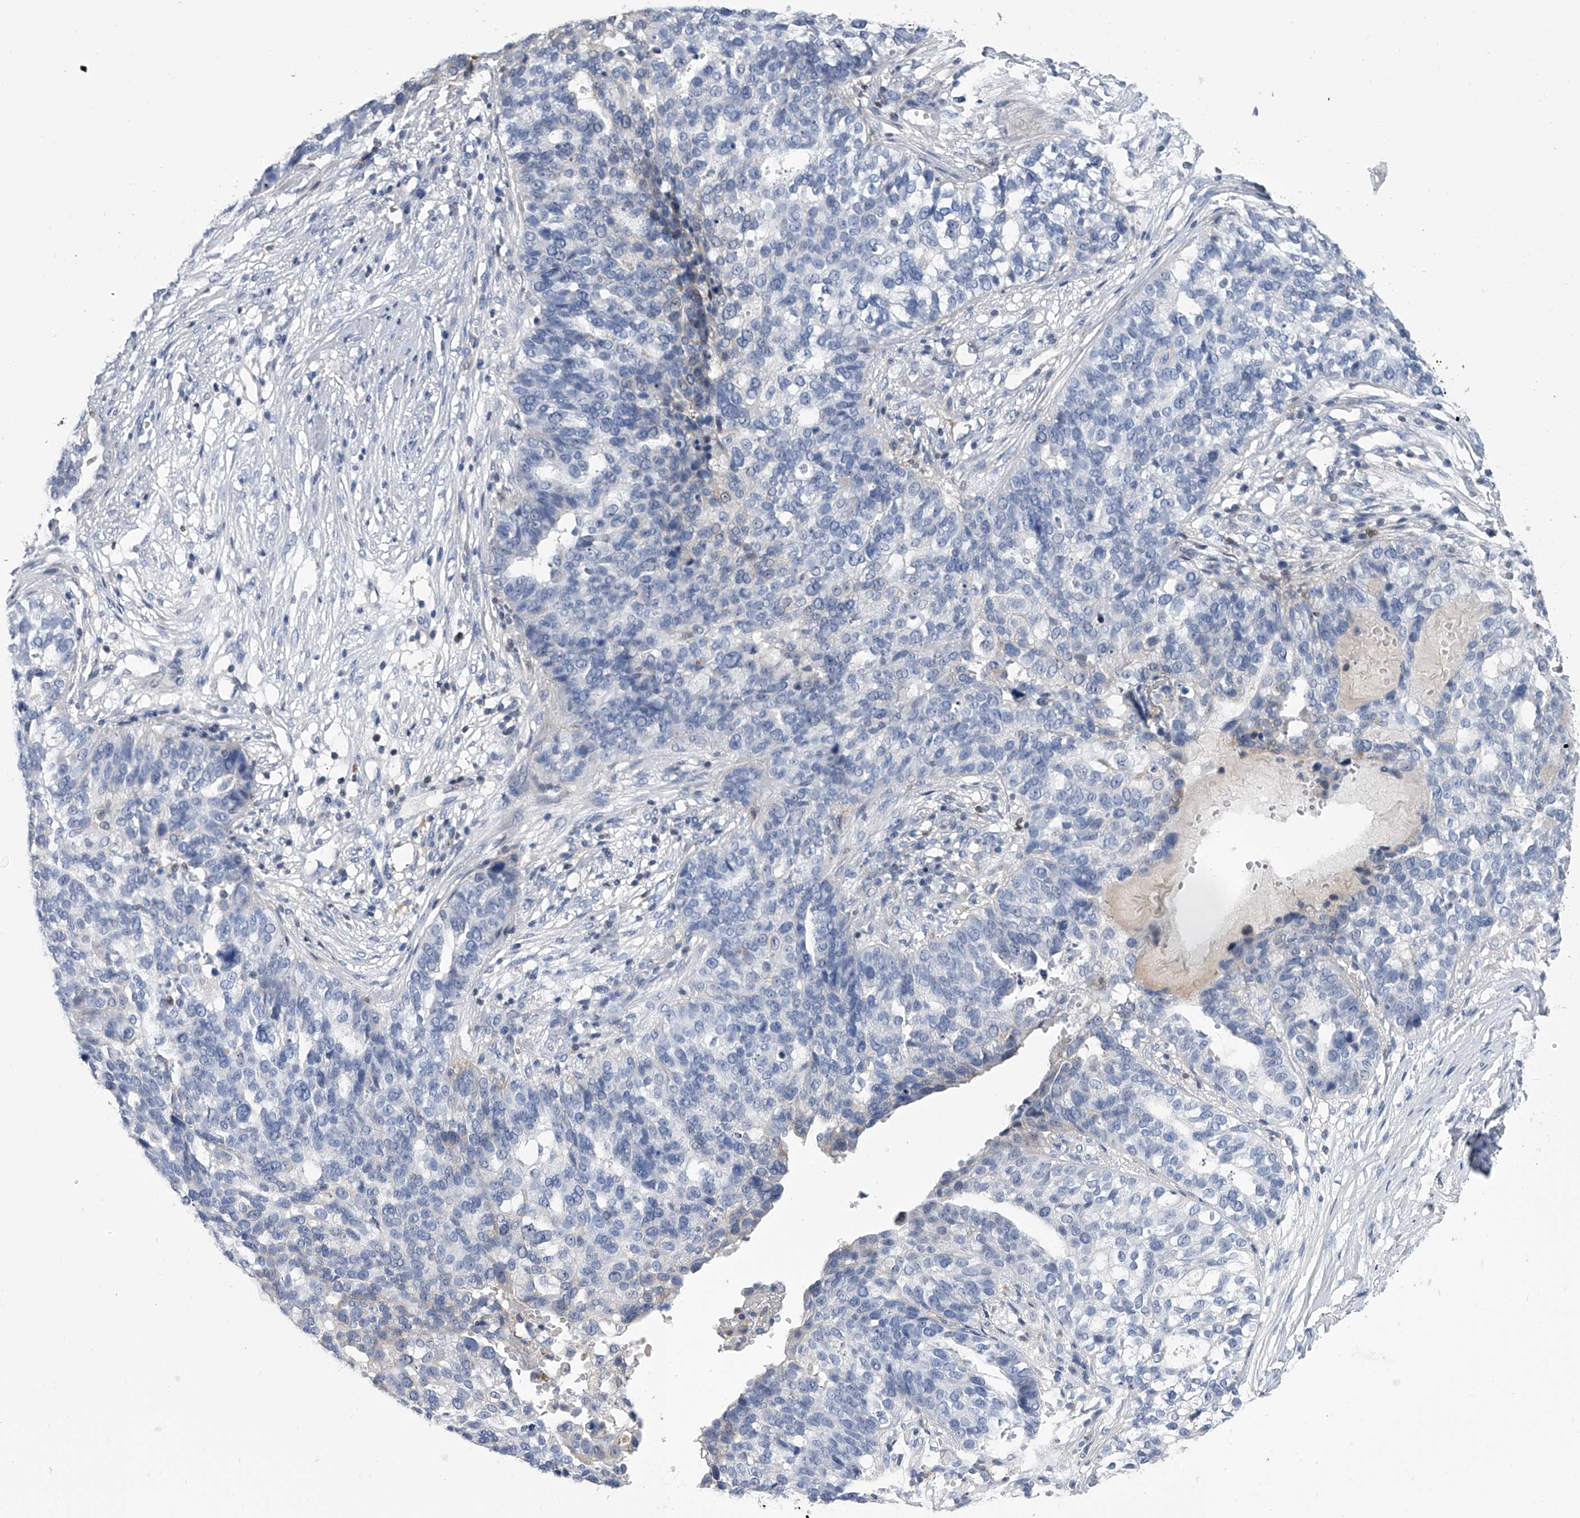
{"staining": {"intensity": "negative", "quantity": "none", "location": "none"}, "tissue": "ovarian cancer", "cell_type": "Tumor cells", "image_type": "cancer", "snomed": [{"axis": "morphology", "description": "Cystadenocarcinoma, serous, NOS"}, {"axis": "topography", "description": "Ovary"}], "caption": "This histopathology image is of ovarian cancer (serous cystadenocarcinoma) stained with immunohistochemistry (IHC) to label a protein in brown with the nuclei are counter-stained blue. There is no staining in tumor cells.", "gene": "SERPINB9", "patient": {"sex": "female", "age": 59}}